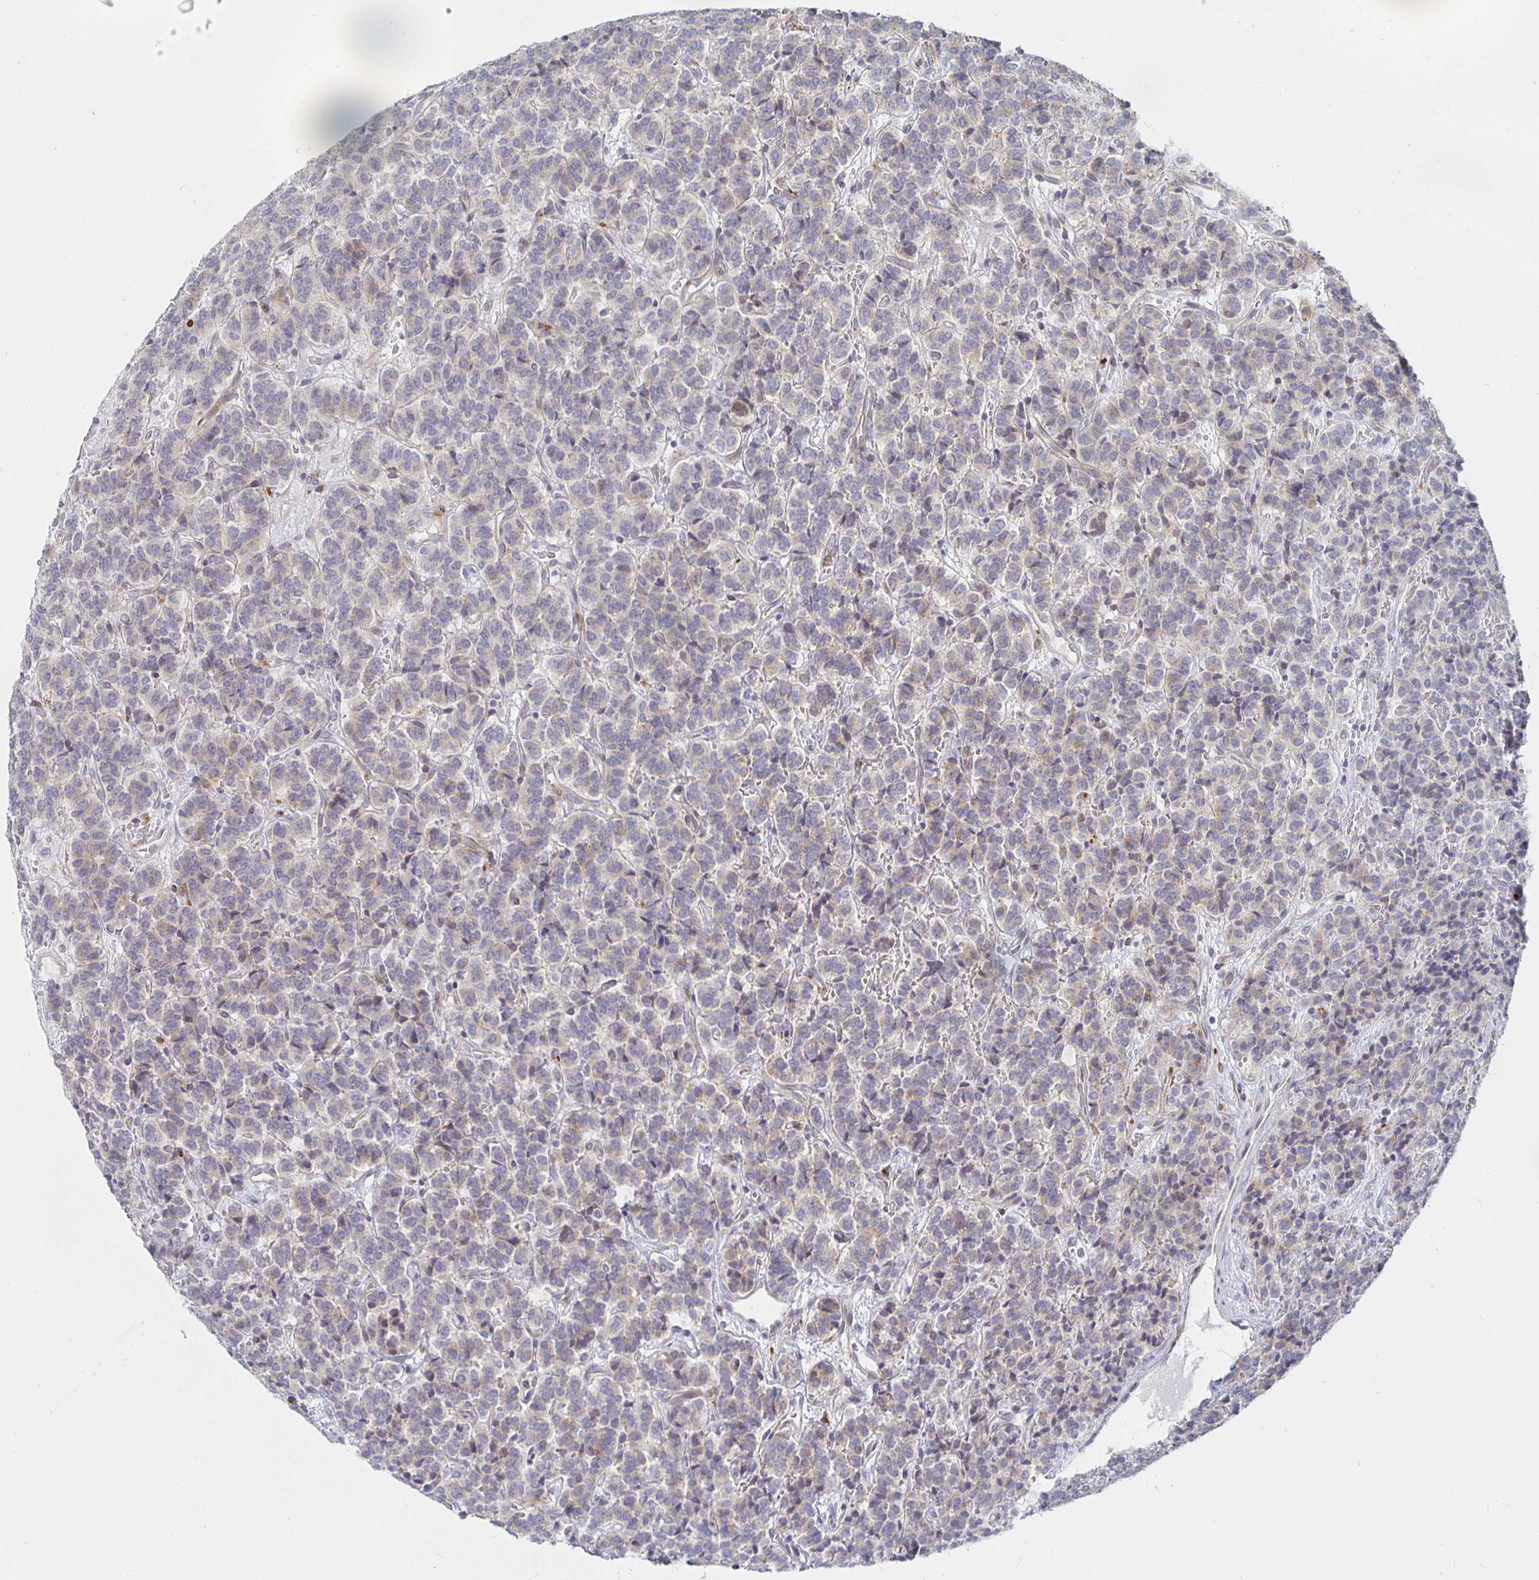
{"staining": {"intensity": "negative", "quantity": "none", "location": "none"}, "tissue": "carcinoid", "cell_type": "Tumor cells", "image_type": "cancer", "snomed": [{"axis": "morphology", "description": "Carcinoid, malignant, NOS"}, {"axis": "topography", "description": "Pancreas"}], "caption": "IHC histopathology image of human carcinoid stained for a protein (brown), which demonstrates no staining in tumor cells. (Stains: DAB IHC with hematoxylin counter stain, Microscopy: brightfield microscopy at high magnification).", "gene": "S100G", "patient": {"sex": "male", "age": 36}}